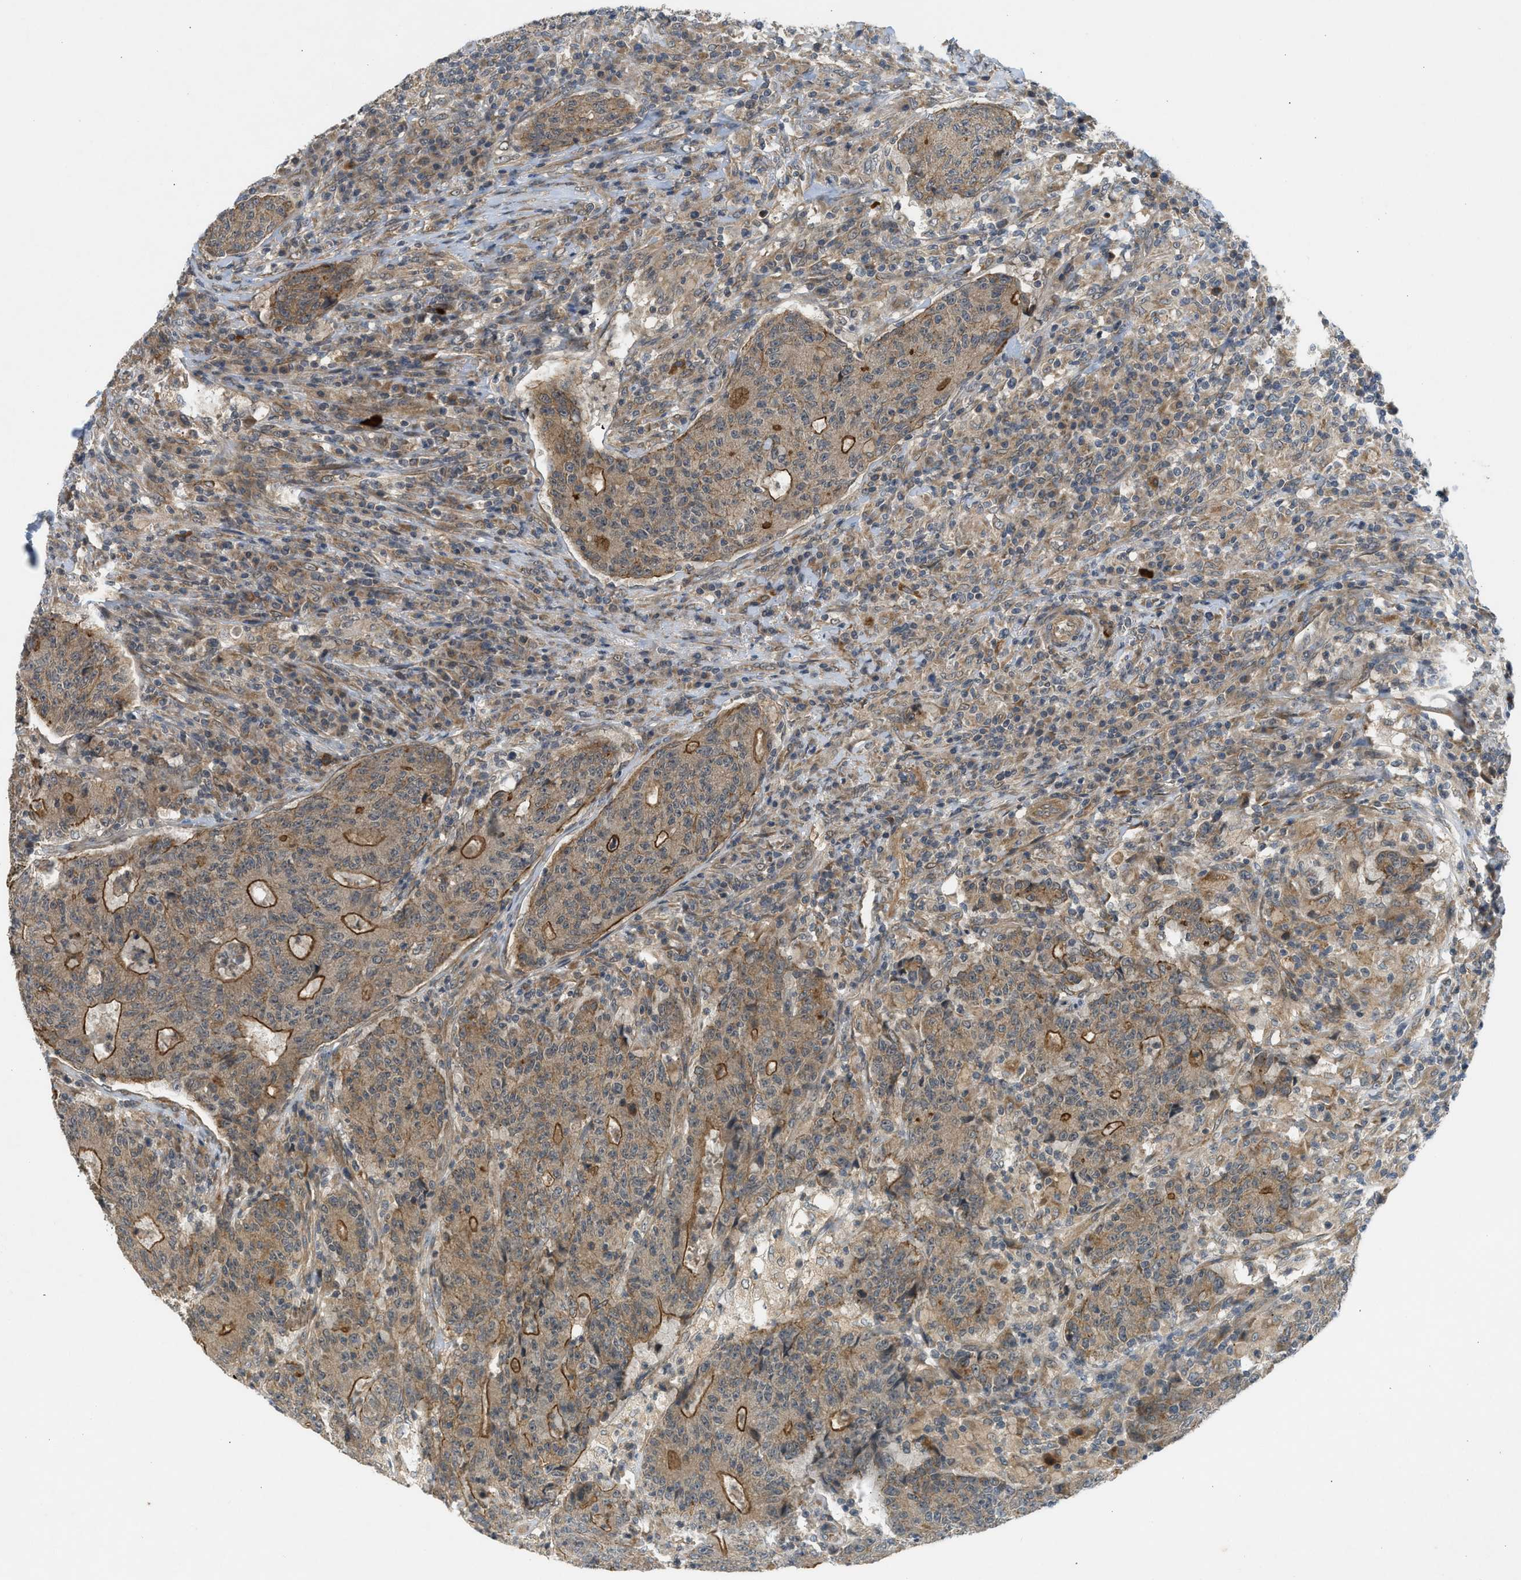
{"staining": {"intensity": "strong", "quantity": ">75%", "location": "cytoplasmic/membranous"}, "tissue": "colorectal cancer", "cell_type": "Tumor cells", "image_type": "cancer", "snomed": [{"axis": "morphology", "description": "Normal tissue, NOS"}, {"axis": "morphology", "description": "Adenocarcinoma, NOS"}, {"axis": "topography", "description": "Colon"}], "caption": "Immunohistochemical staining of human colorectal cancer reveals high levels of strong cytoplasmic/membranous staining in about >75% of tumor cells.", "gene": "ADCY8", "patient": {"sex": "female", "age": 75}}